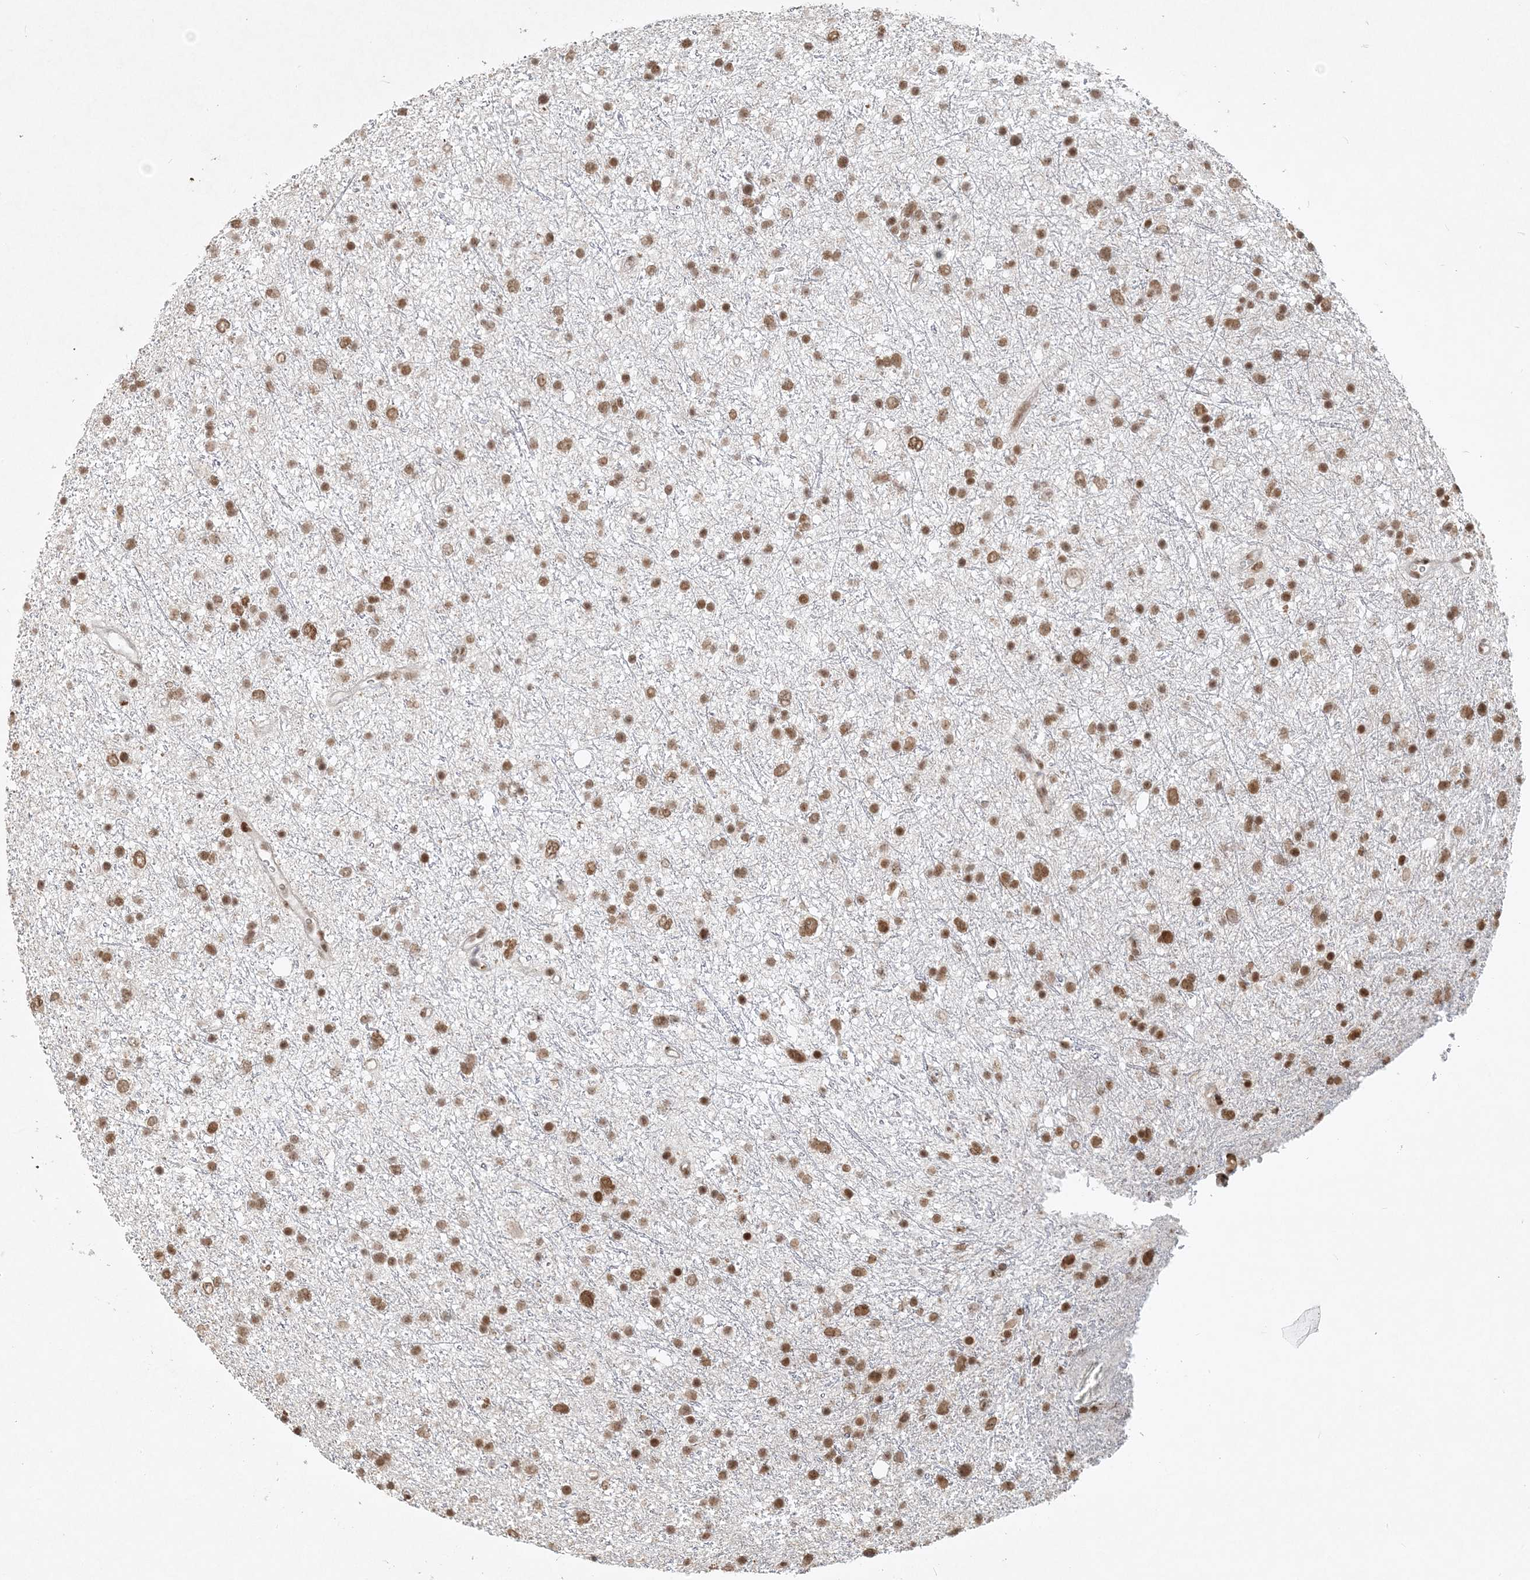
{"staining": {"intensity": "moderate", "quantity": ">75%", "location": "nuclear"}, "tissue": "glioma", "cell_type": "Tumor cells", "image_type": "cancer", "snomed": [{"axis": "morphology", "description": "Glioma, malignant, Low grade"}, {"axis": "topography", "description": "Cerebral cortex"}], "caption": "Immunohistochemistry staining of malignant glioma (low-grade), which reveals medium levels of moderate nuclear expression in approximately >75% of tumor cells indicating moderate nuclear protein staining. The staining was performed using DAB (3,3'-diaminobenzidine) (brown) for protein detection and nuclei were counterstained in hematoxylin (blue).", "gene": "BAZ1B", "patient": {"sex": "female", "age": 39}}